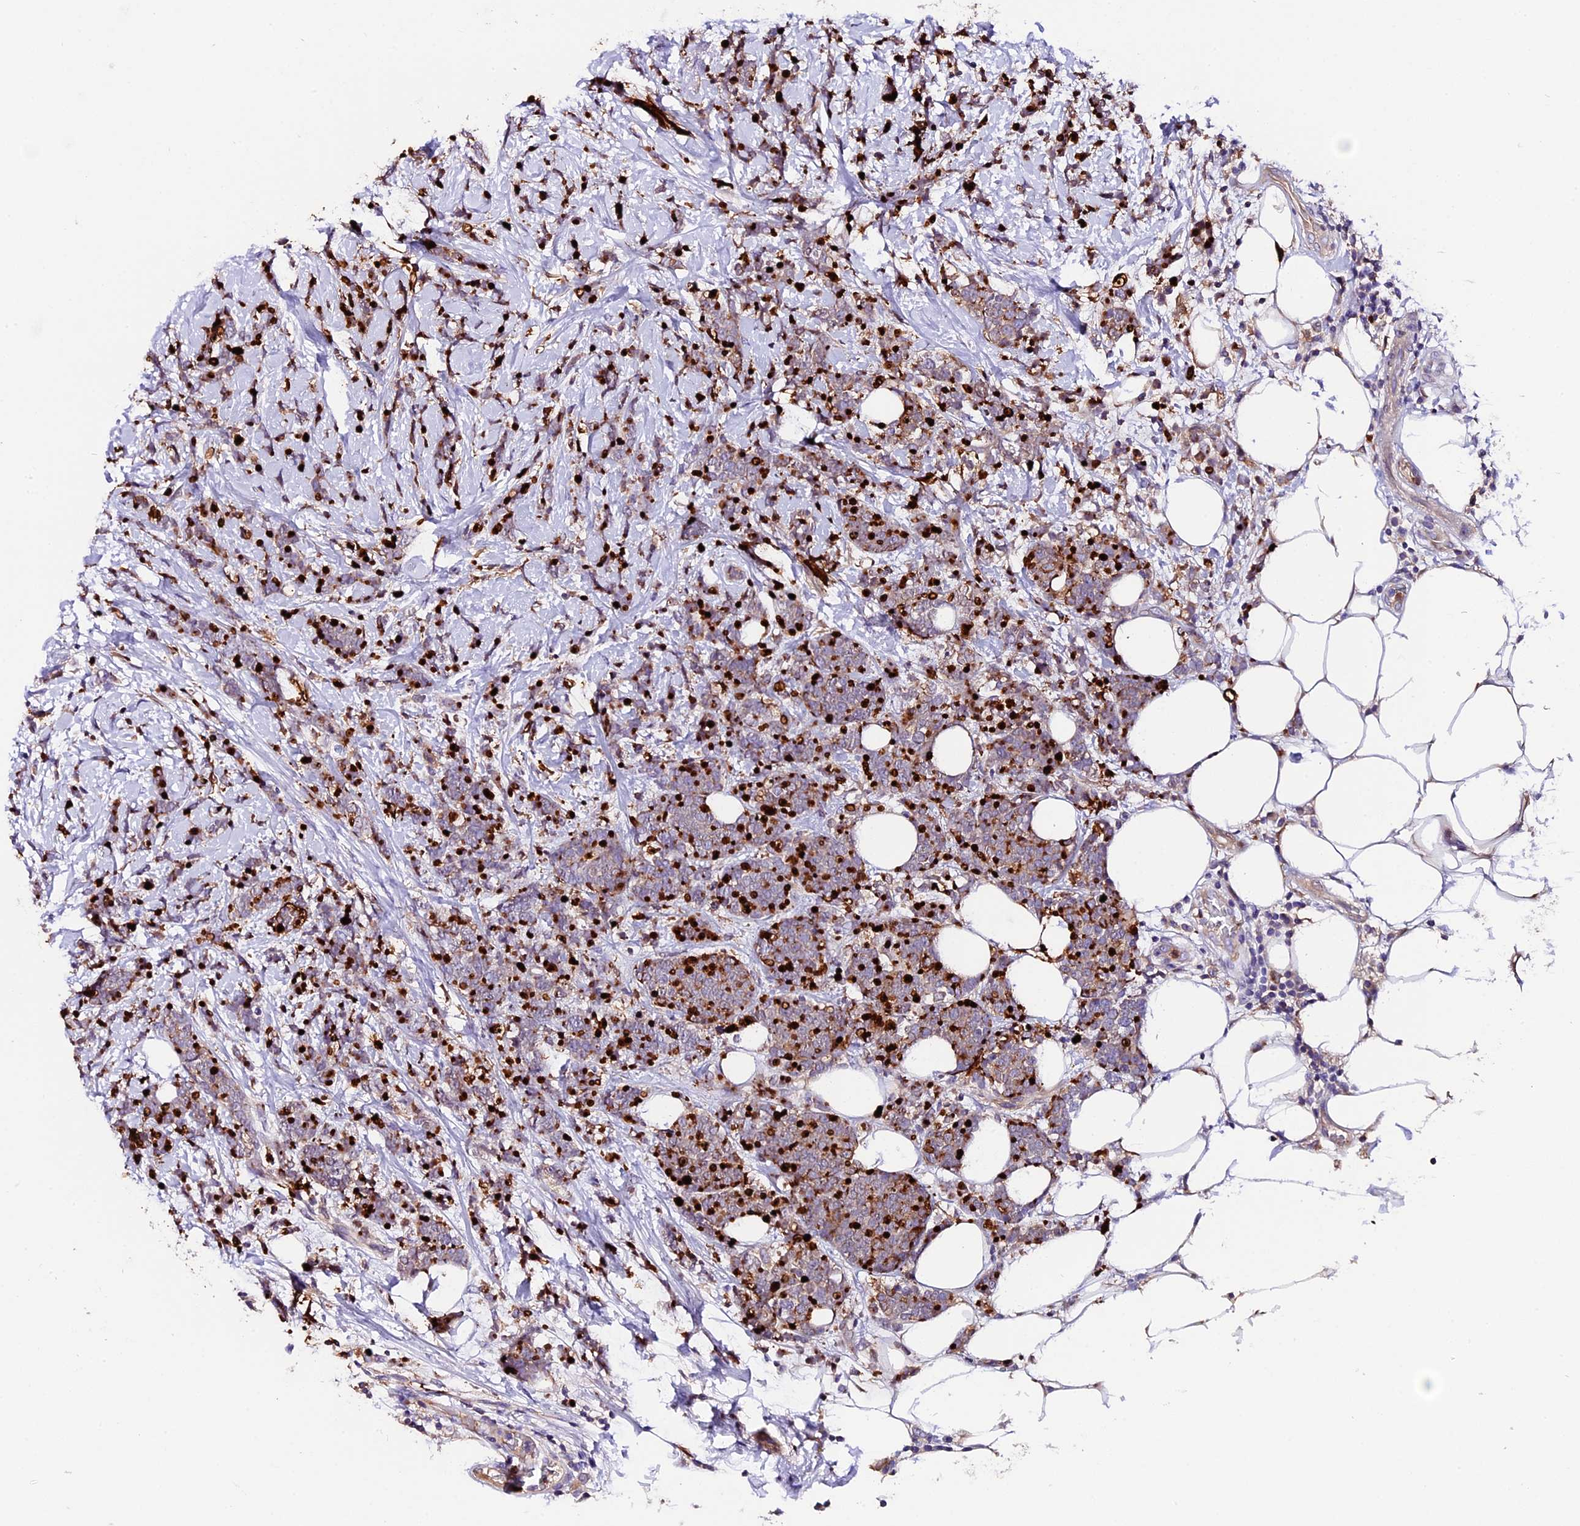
{"staining": {"intensity": "strong", "quantity": "25%-75%", "location": "cytoplasmic/membranous"}, "tissue": "breast cancer", "cell_type": "Tumor cells", "image_type": "cancer", "snomed": [{"axis": "morphology", "description": "Lobular carcinoma"}, {"axis": "topography", "description": "Breast"}], "caption": "Breast lobular carcinoma was stained to show a protein in brown. There is high levels of strong cytoplasmic/membranous positivity in about 25%-75% of tumor cells. Using DAB (brown) and hematoxylin (blue) stains, captured at high magnification using brightfield microscopy.", "gene": "MAP3K7CL", "patient": {"sex": "female", "age": 58}}